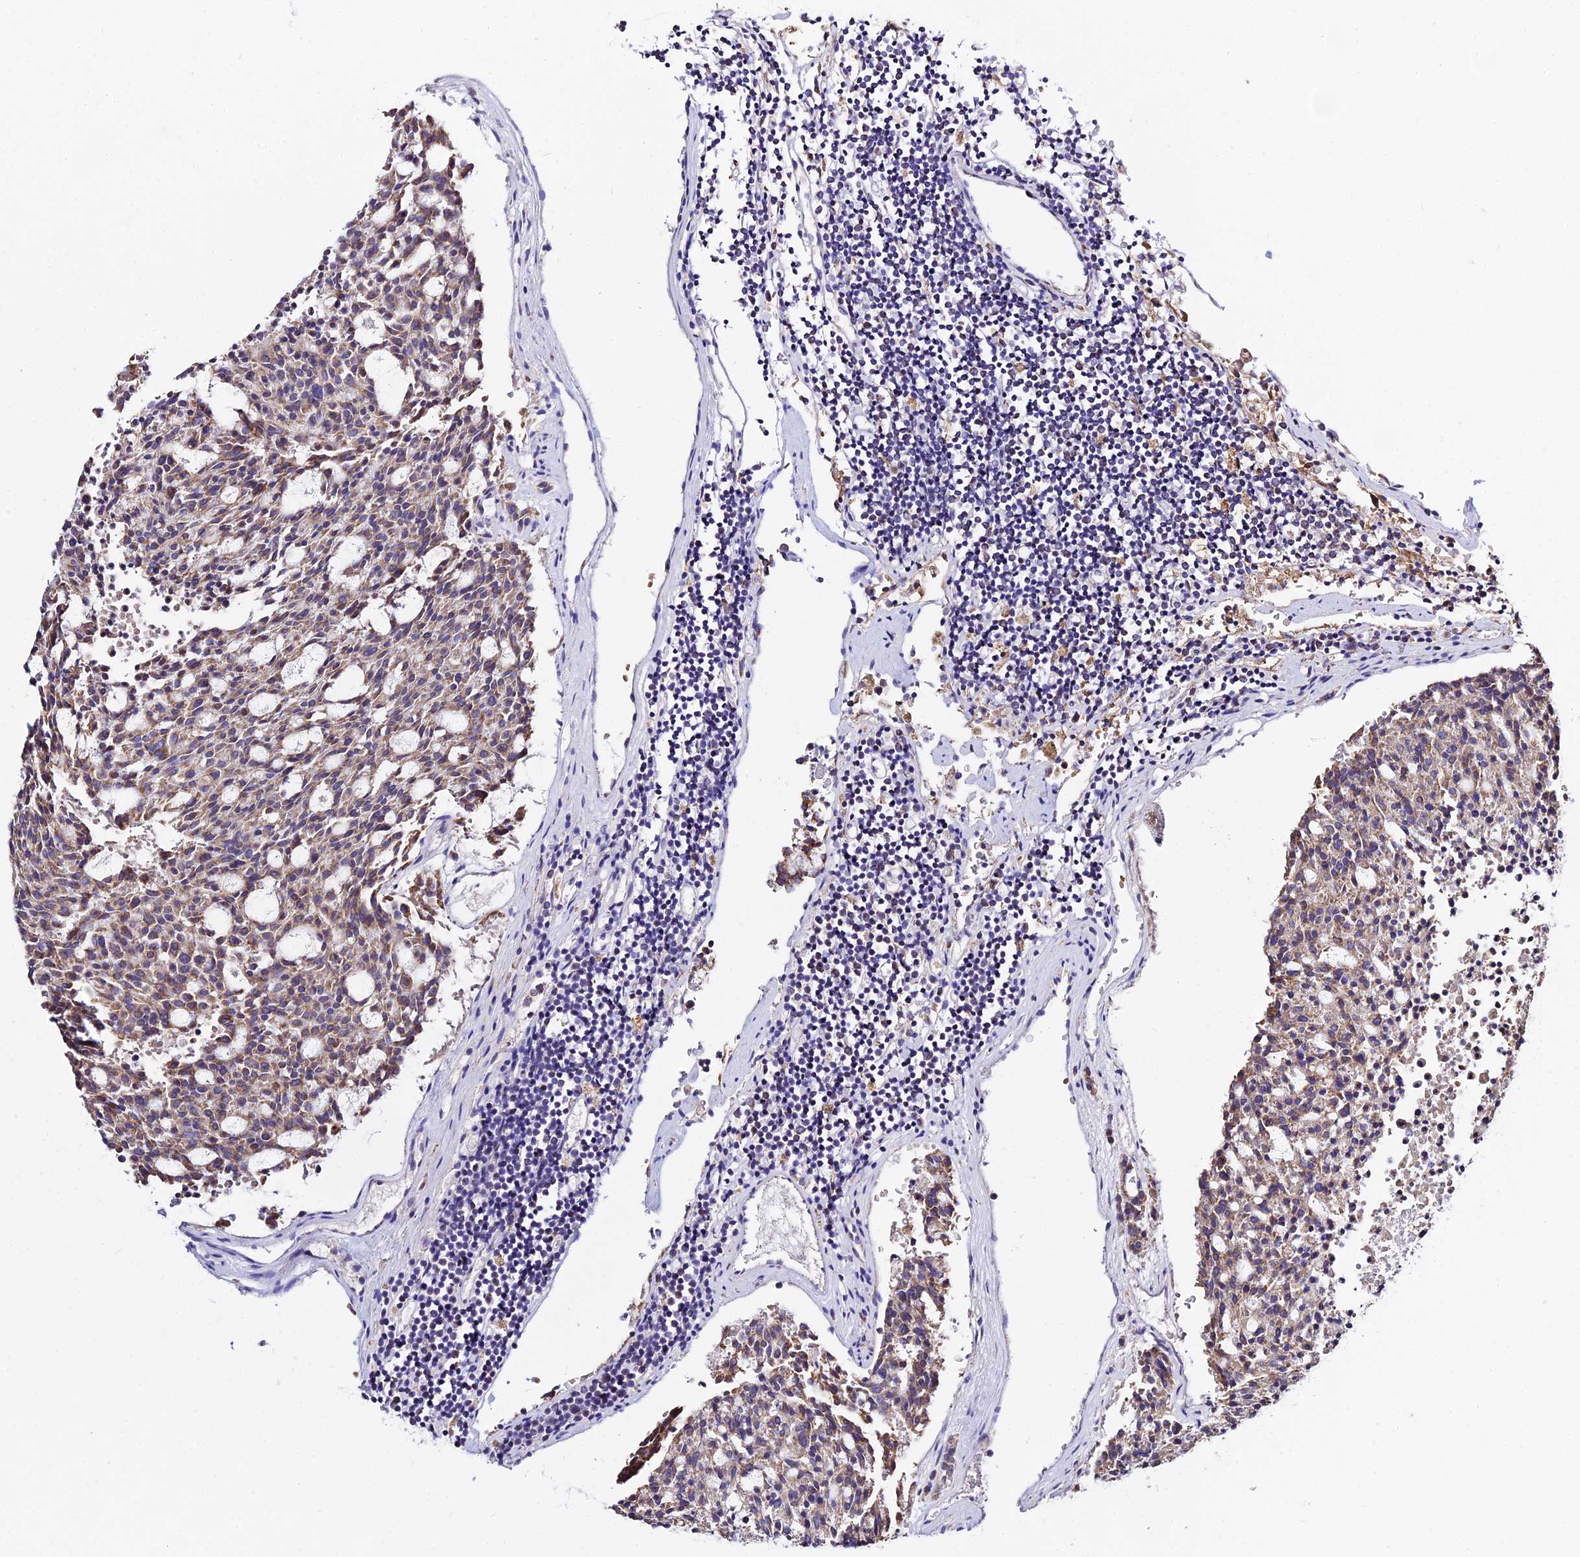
{"staining": {"intensity": "moderate", "quantity": ">75%", "location": "cytoplasmic/membranous"}, "tissue": "carcinoid", "cell_type": "Tumor cells", "image_type": "cancer", "snomed": [{"axis": "morphology", "description": "Carcinoid, malignant, NOS"}, {"axis": "topography", "description": "Pancreas"}], "caption": "Carcinoid stained with a protein marker shows moderate staining in tumor cells.", "gene": "TYW5", "patient": {"sex": "female", "age": 54}}